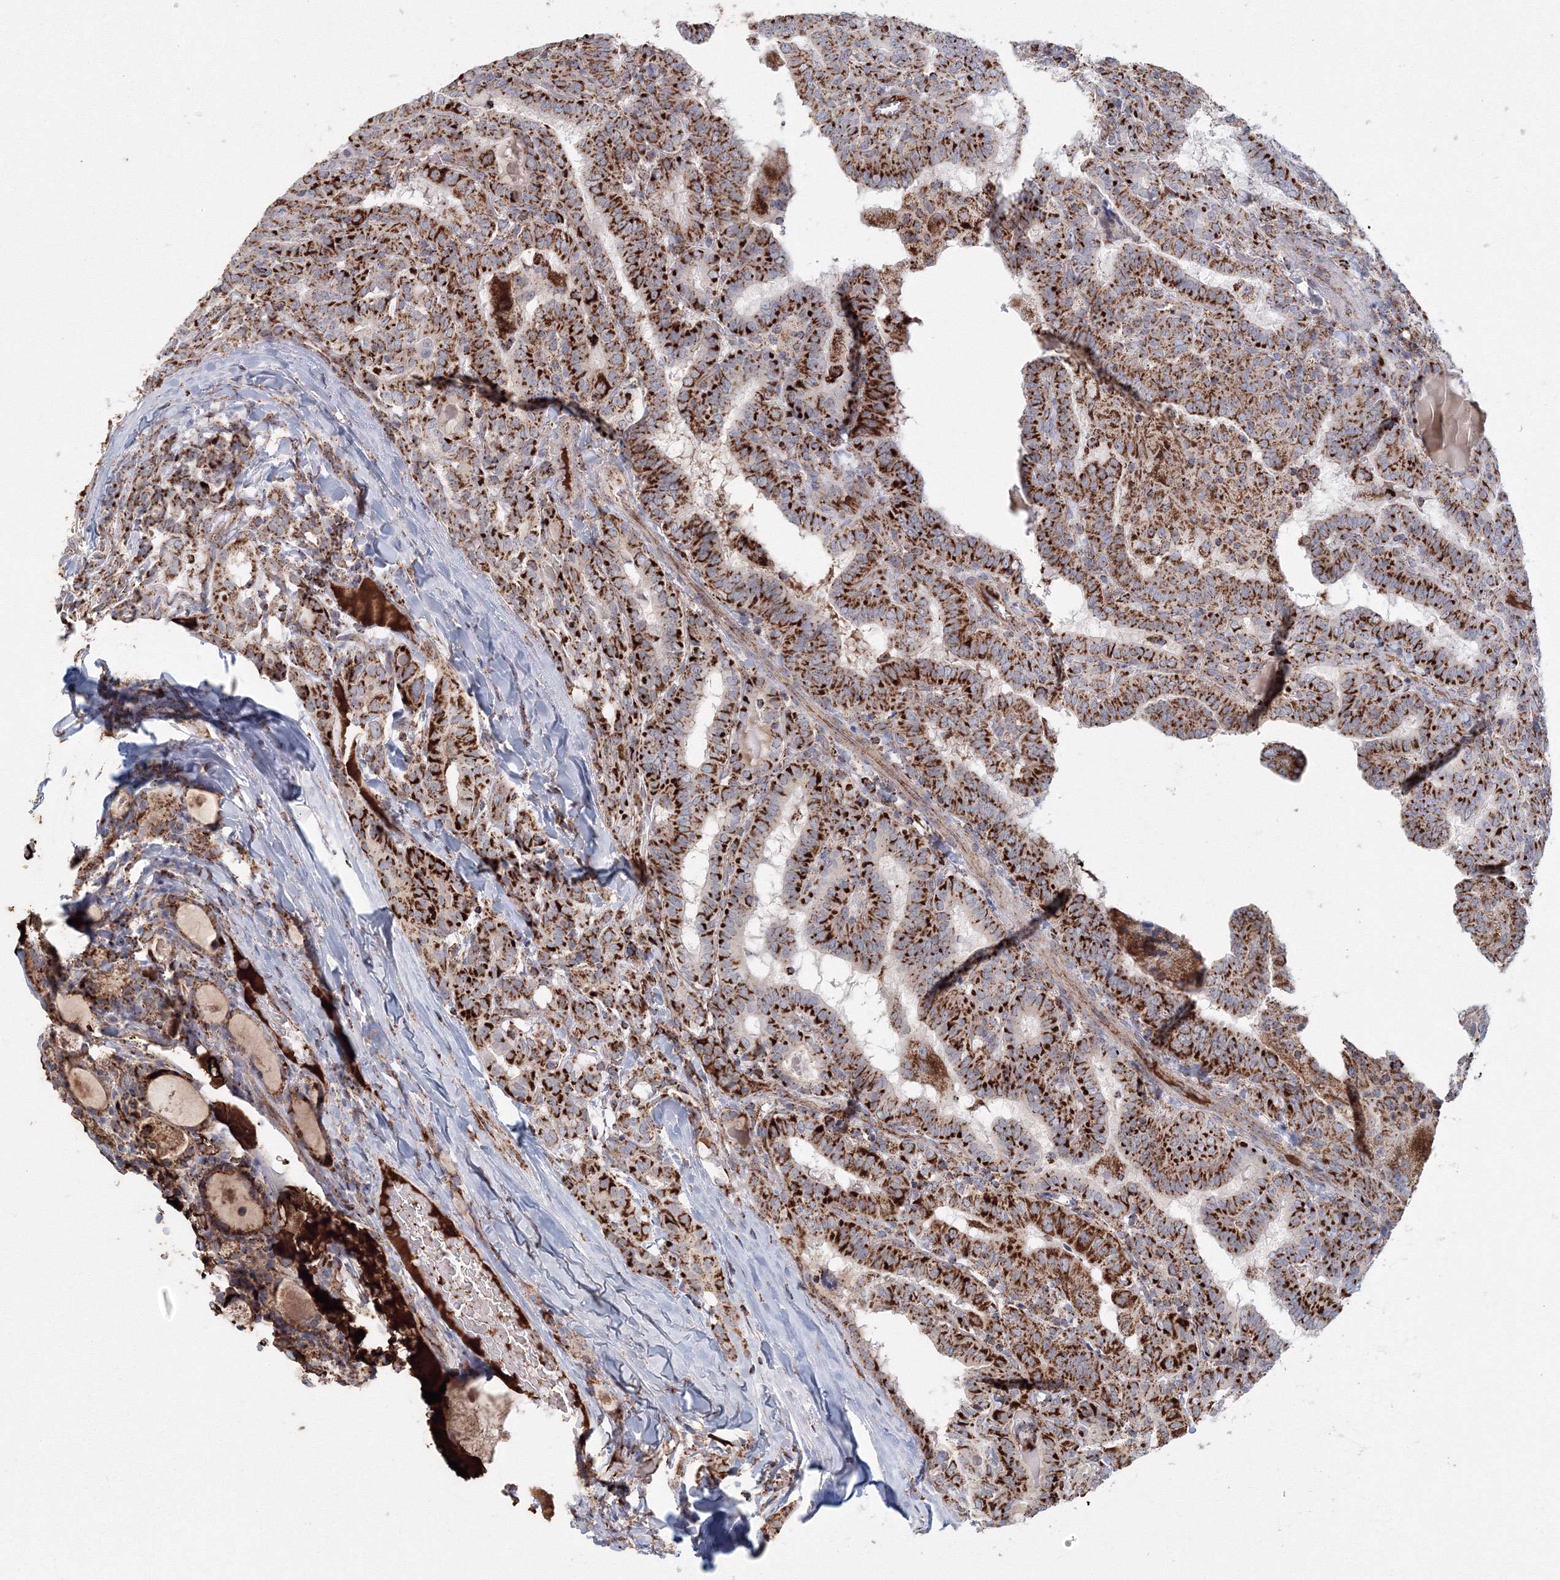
{"staining": {"intensity": "strong", "quantity": ">75%", "location": "cytoplasmic/membranous"}, "tissue": "thyroid cancer", "cell_type": "Tumor cells", "image_type": "cancer", "snomed": [{"axis": "morphology", "description": "Papillary adenocarcinoma, NOS"}, {"axis": "topography", "description": "Thyroid gland"}], "caption": "Human thyroid cancer (papillary adenocarcinoma) stained for a protein (brown) displays strong cytoplasmic/membranous positive expression in about >75% of tumor cells.", "gene": "GRPEL1", "patient": {"sex": "female", "age": 72}}